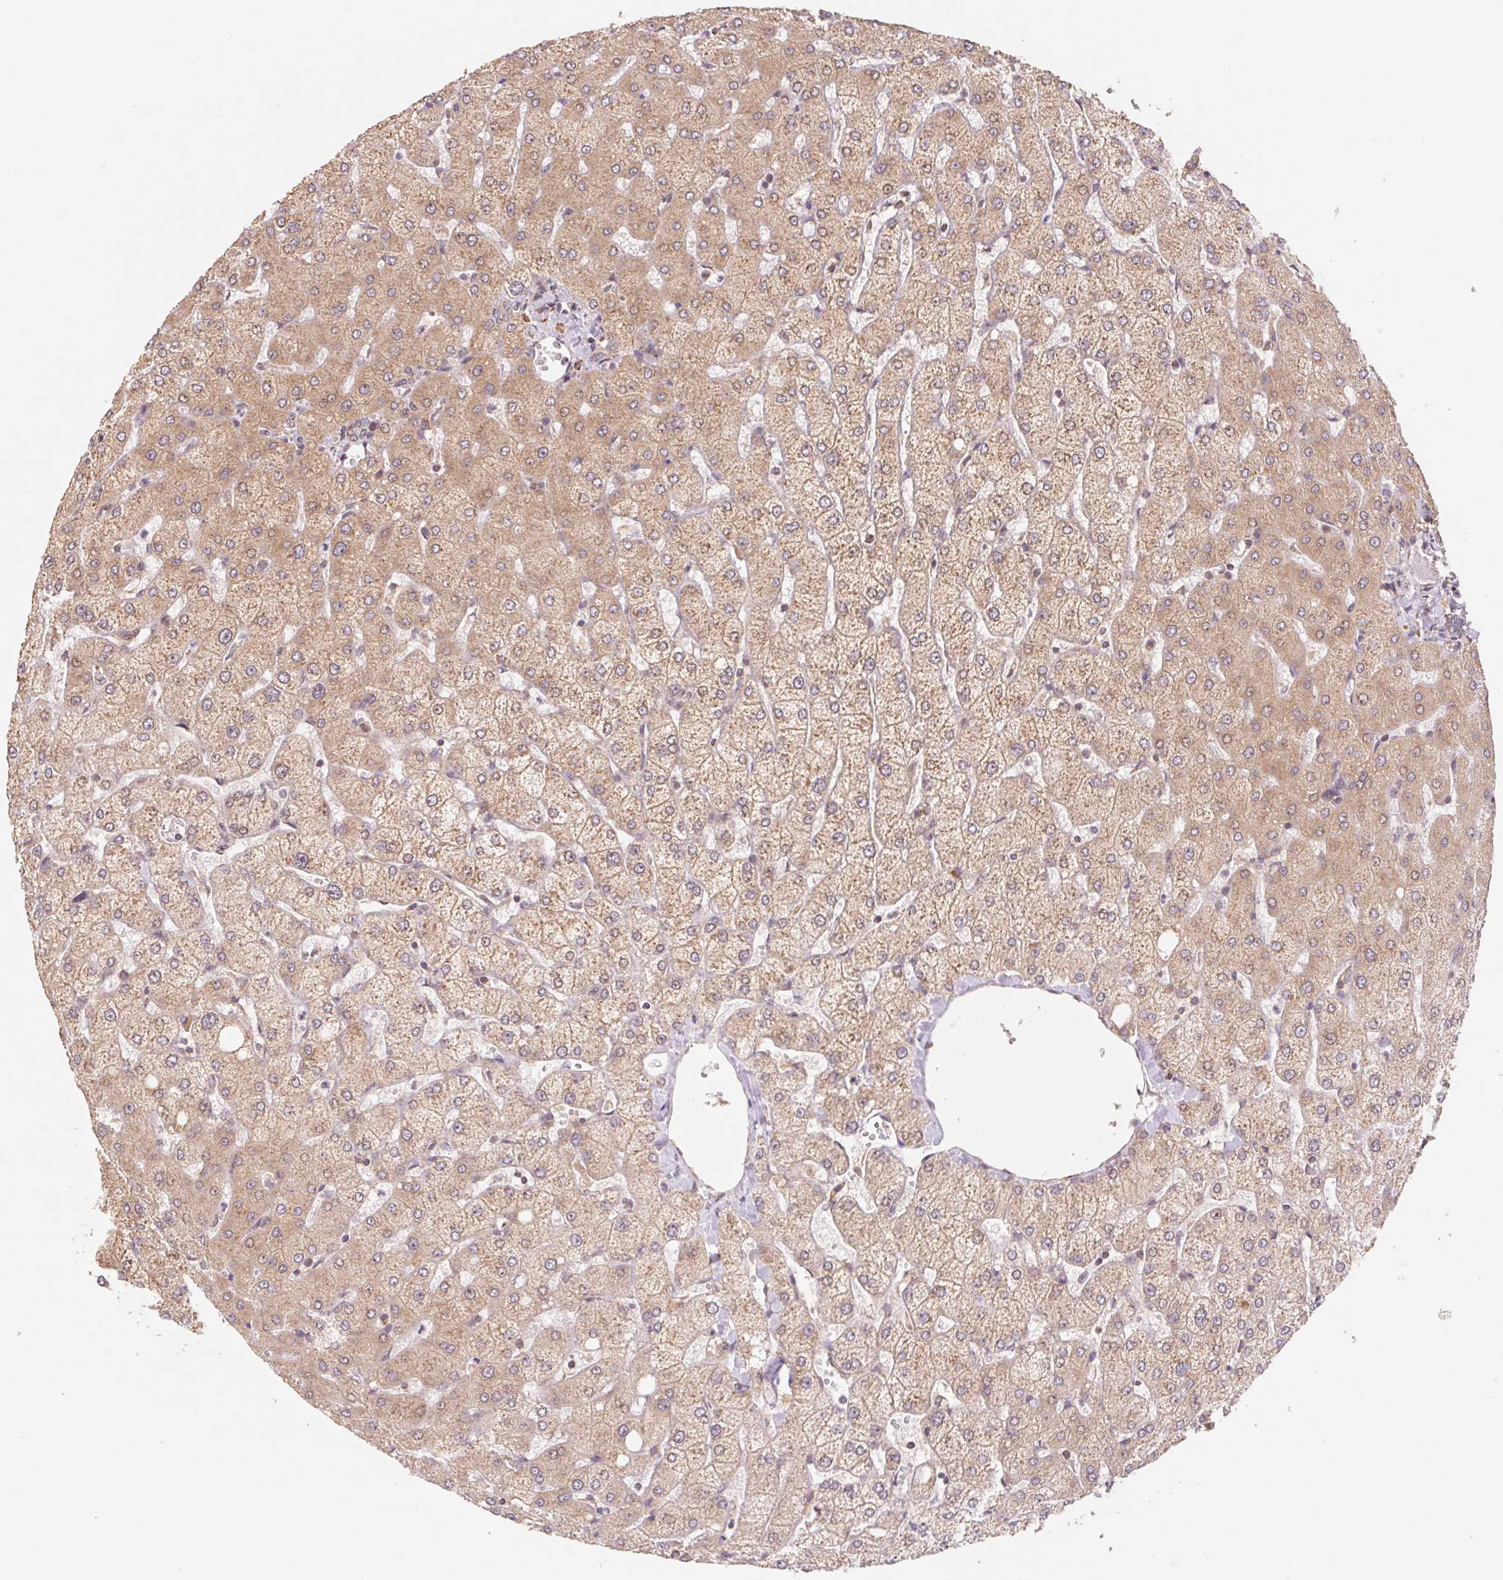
{"staining": {"intensity": "weak", "quantity": "<25%", "location": "cytoplasmic/membranous"}, "tissue": "liver", "cell_type": "Cholangiocytes", "image_type": "normal", "snomed": [{"axis": "morphology", "description": "Normal tissue, NOS"}, {"axis": "topography", "description": "Liver"}], "caption": "High power microscopy micrograph of an immunohistochemistry image of normal liver, revealing no significant expression in cholangiocytes.", "gene": "RPL27A", "patient": {"sex": "female", "age": 54}}